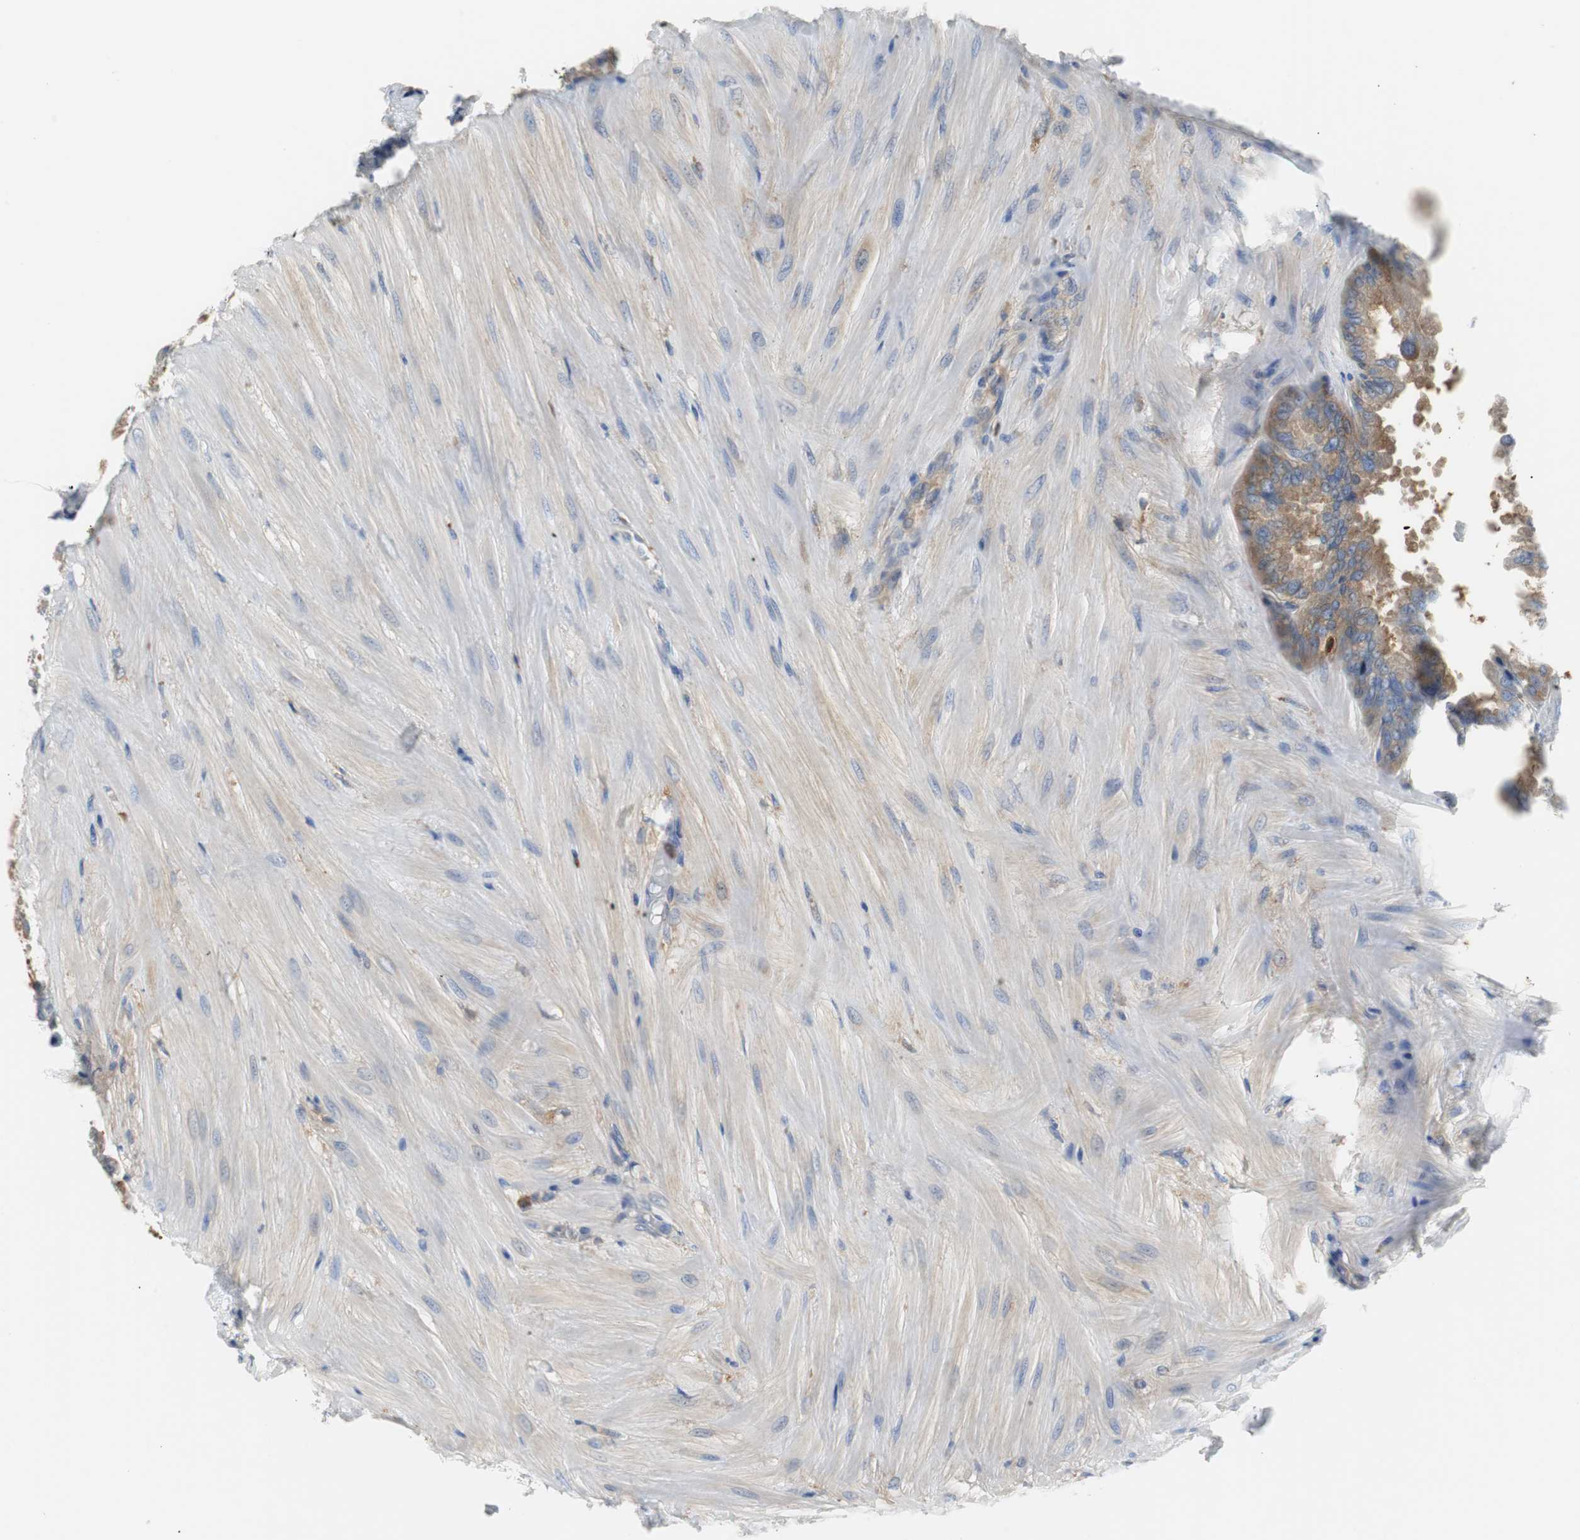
{"staining": {"intensity": "moderate", "quantity": ">75%", "location": "cytoplasmic/membranous"}, "tissue": "seminal vesicle", "cell_type": "Glandular cells", "image_type": "normal", "snomed": [{"axis": "morphology", "description": "Normal tissue, NOS"}, {"axis": "topography", "description": "Seminal veicle"}], "caption": "DAB (3,3'-diaminobenzidine) immunohistochemical staining of benign seminal vesicle shows moderate cytoplasmic/membranous protein staining in about >75% of glandular cells.", "gene": "TSC22D4", "patient": {"sex": "male", "age": 46}}